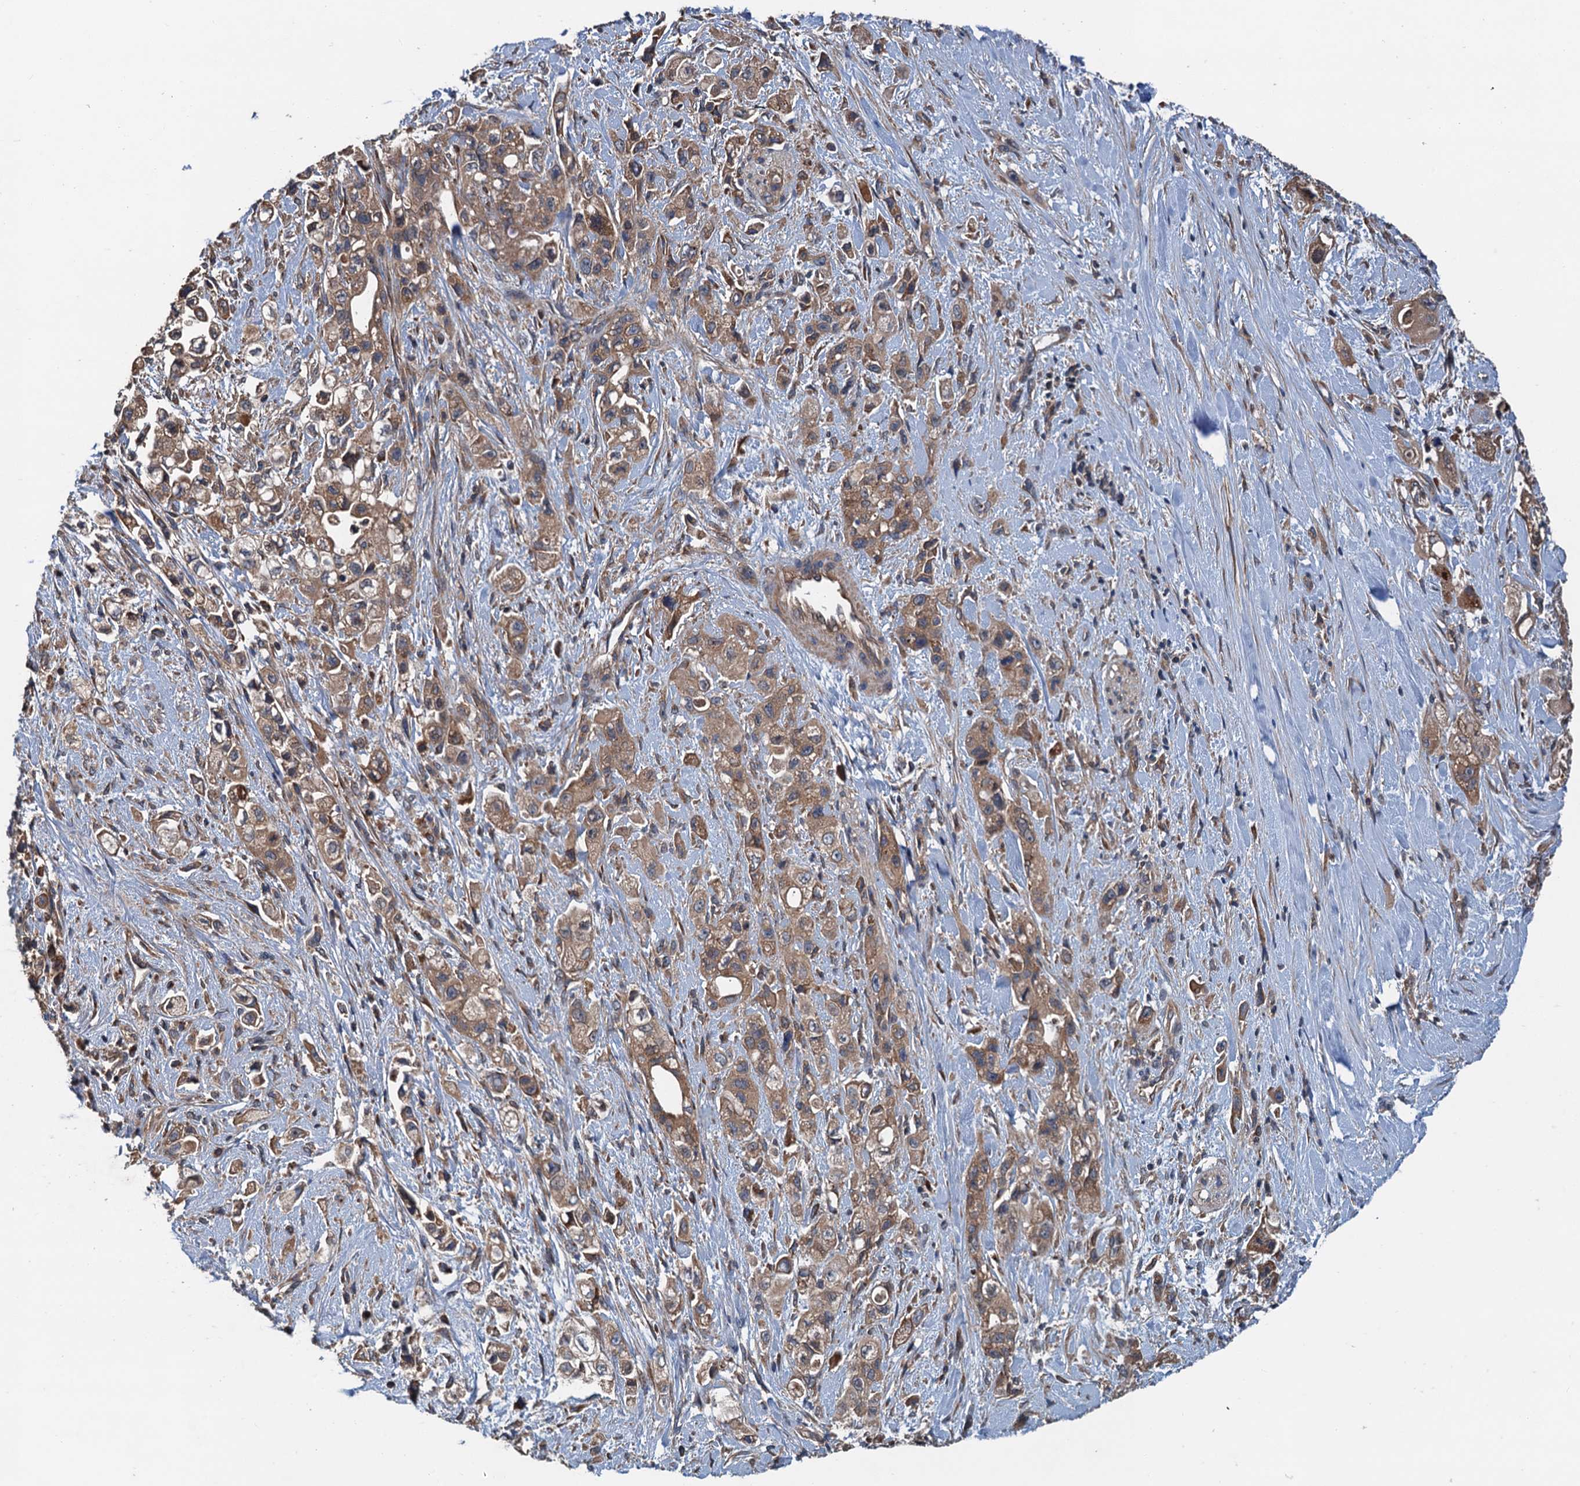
{"staining": {"intensity": "moderate", "quantity": ">75%", "location": "cytoplasmic/membranous"}, "tissue": "pancreatic cancer", "cell_type": "Tumor cells", "image_type": "cancer", "snomed": [{"axis": "morphology", "description": "Adenocarcinoma, NOS"}, {"axis": "topography", "description": "Pancreas"}], "caption": "IHC staining of adenocarcinoma (pancreatic), which demonstrates medium levels of moderate cytoplasmic/membranous staining in approximately >75% of tumor cells indicating moderate cytoplasmic/membranous protein staining. The staining was performed using DAB (brown) for protein detection and nuclei were counterstained in hematoxylin (blue).", "gene": "COG3", "patient": {"sex": "female", "age": 66}}